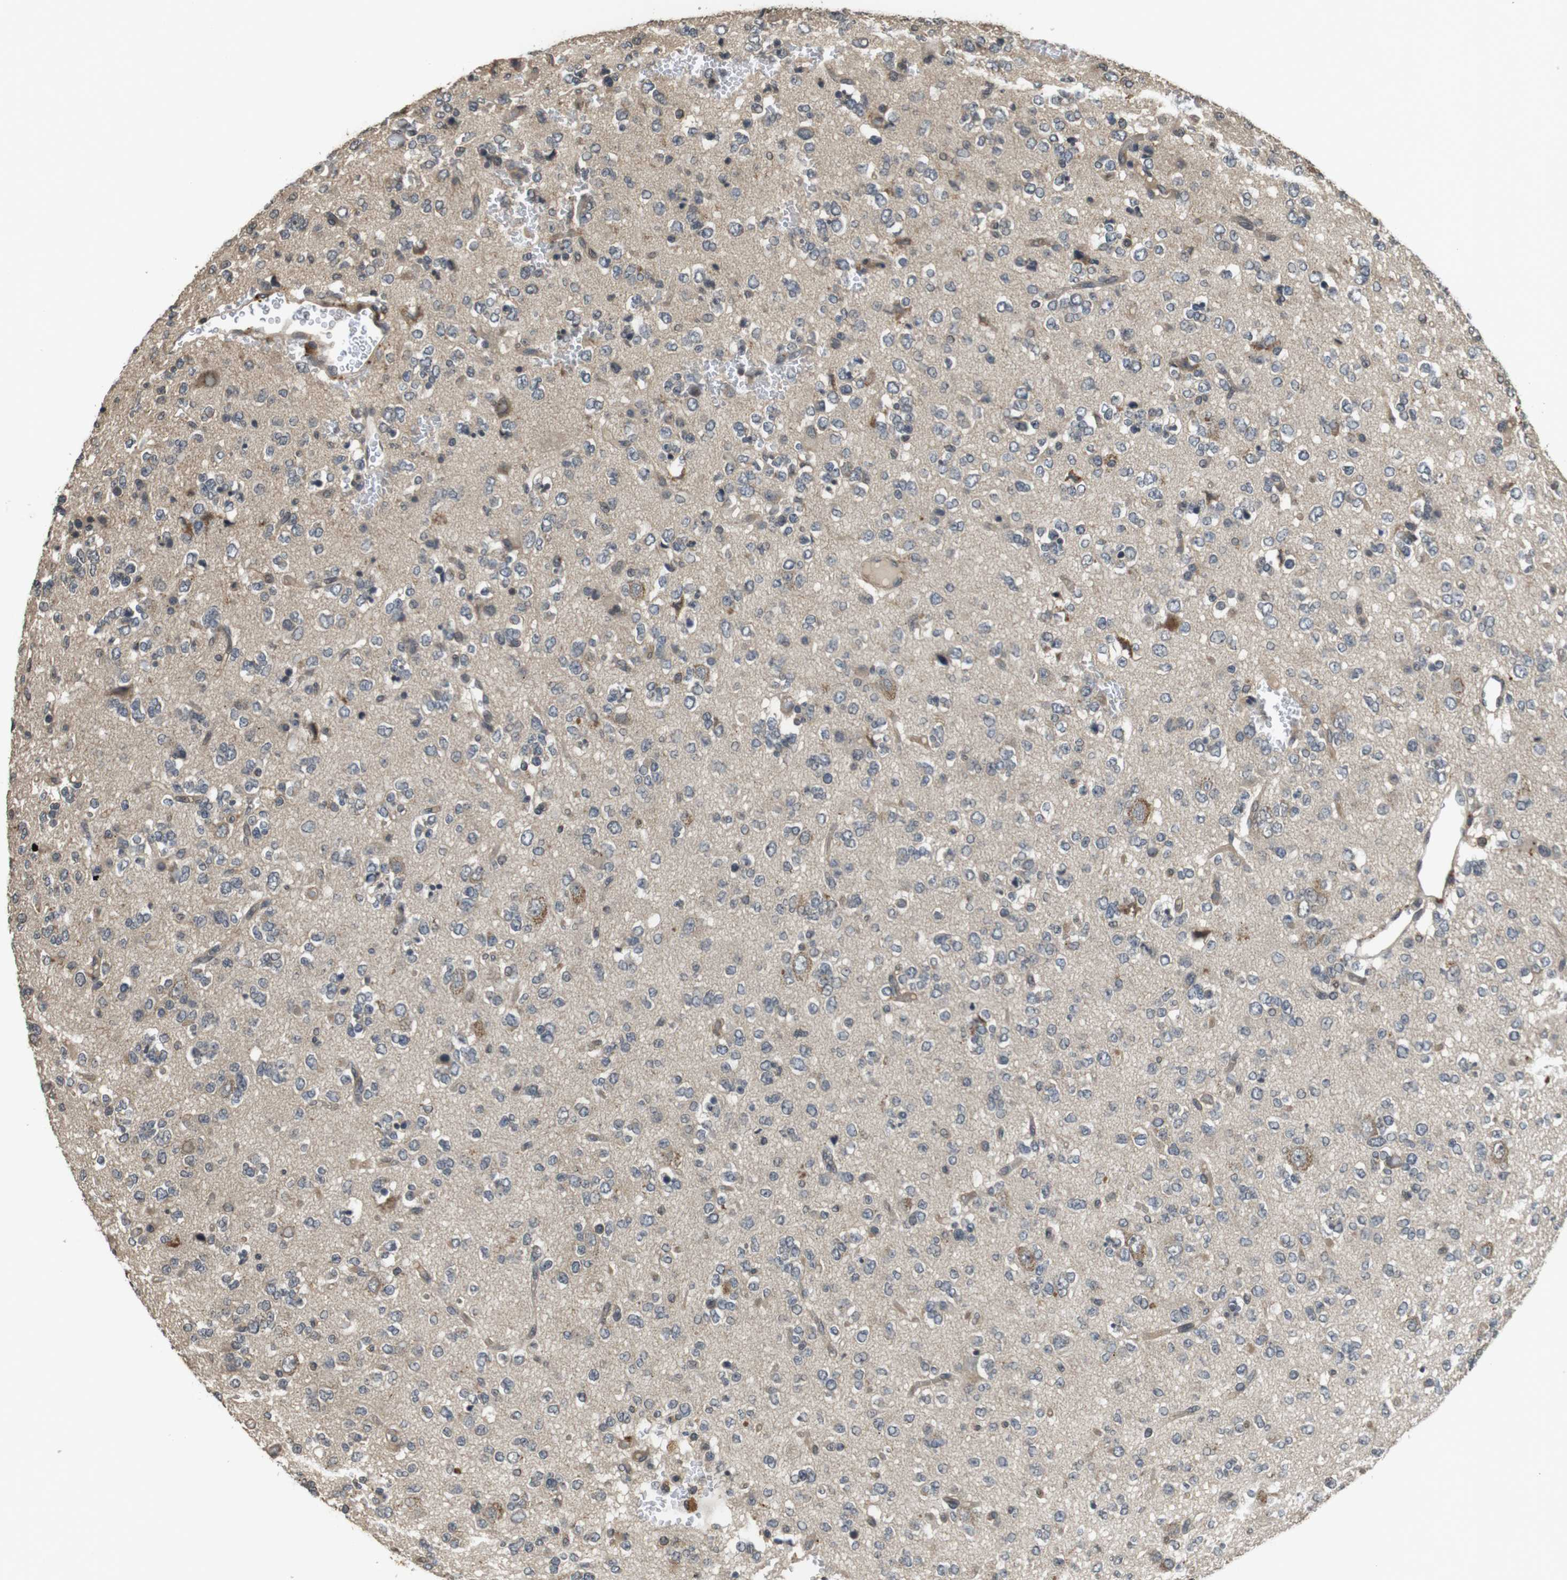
{"staining": {"intensity": "moderate", "quantity": "<25%", "location": "cytoplasmic/membranous"}, "tissue": "glioma", "cell_type": "Tumor cells", "image_type": "cancer", "snomed": [{"axis": "morphology", "description": "Glioma, malignant, Low grade"}, {"axis": "topography", "description": "Brain"}], "caption": "A low amount of moderate cytoplasmic/membranous positivity is present in about <25% of tumor cells in glioma tissue. Immunohistochemistry (ihc) stains the protein of interest in brown and the nuclei are stained blue.", "gene": "FZD10", "patient": {"sex": "male", "age": 38}}